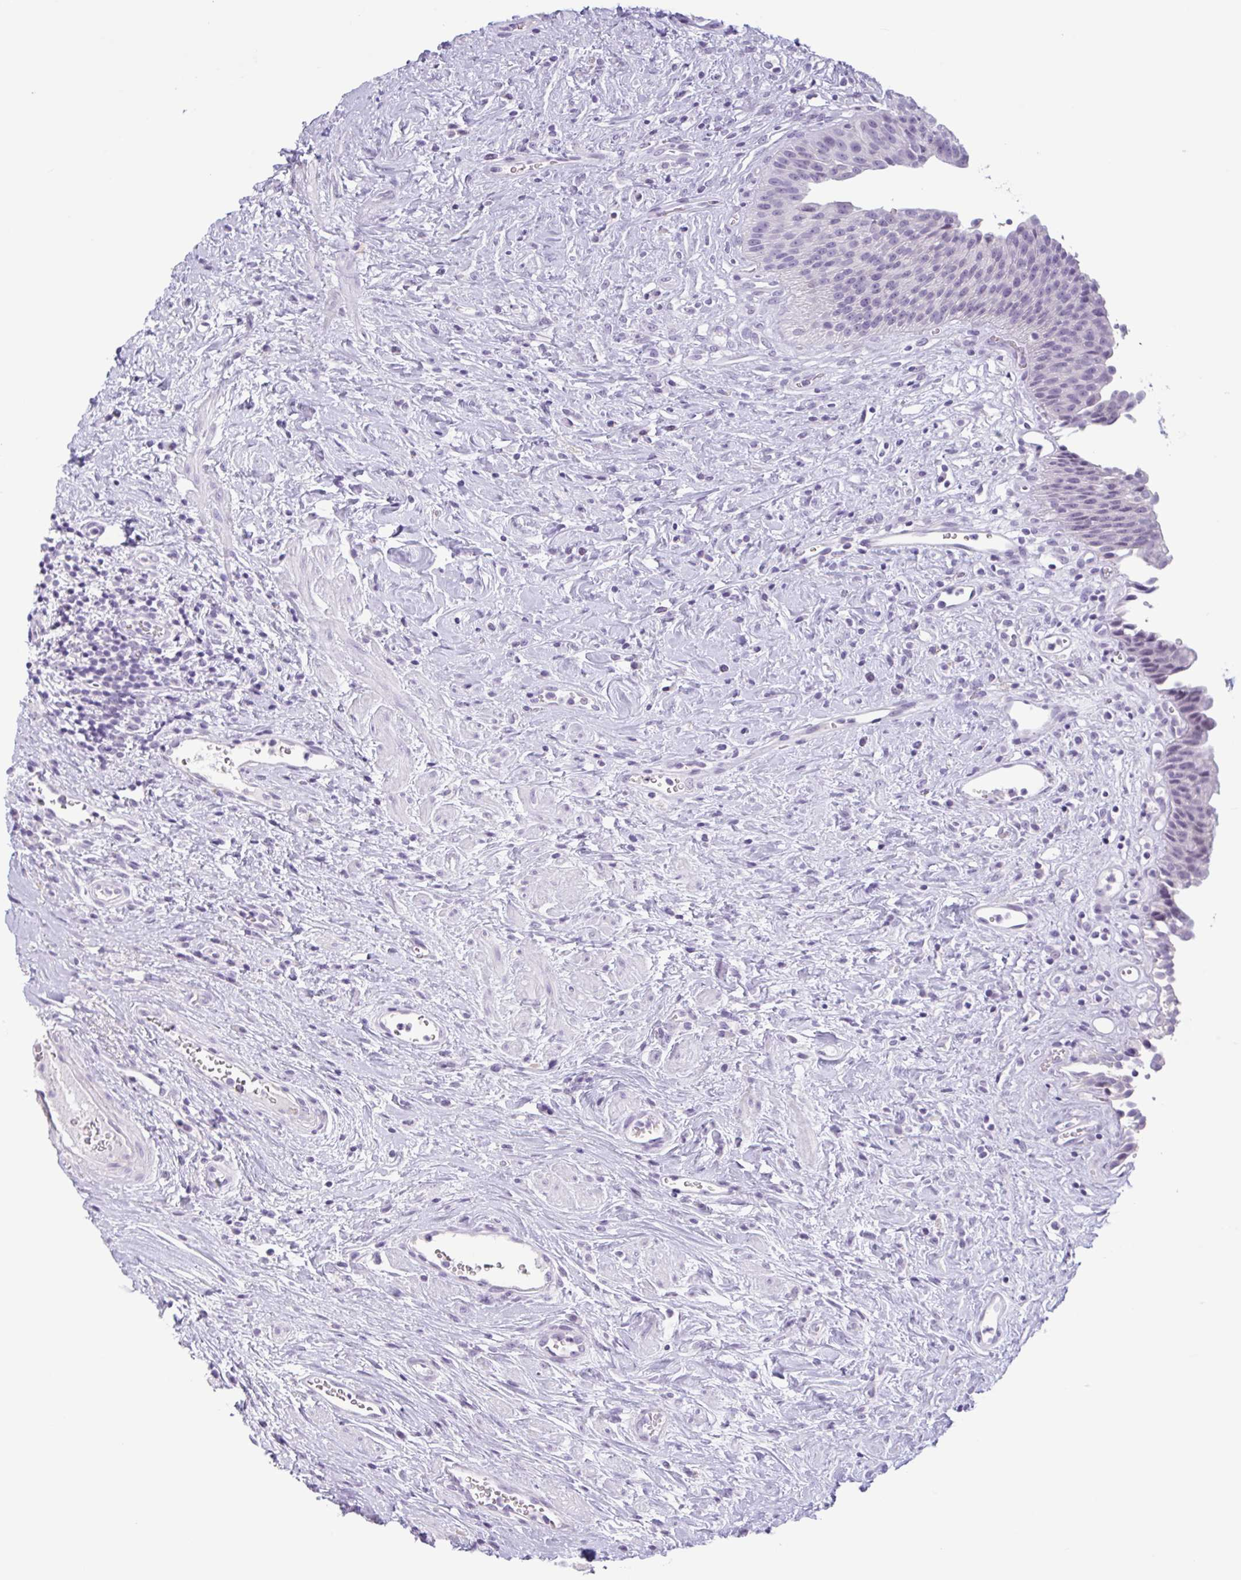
{"staining": {"intensity": "strong", "quantity": "<25%", "location": "cytoplasmic/membranous"}, "tissue": "urinary bladder", "cell_type": "Urothelial cells", "image_type": "normal", "snomed": [{"axis": "morphology", "description": "Normal tissue, NOS"}, {"axis": "topography", "description": "Urinary bladder"}], "caption": "Strong cytoplasmic/membranous protein positivity is seen in approximately <25% of urothelial cells in urinary bladder. (DAB IHC, brown staining for protein, blue staining for nuclei).", "gene": "CTSE", "patient": {"sex": "female", "age": 56}}